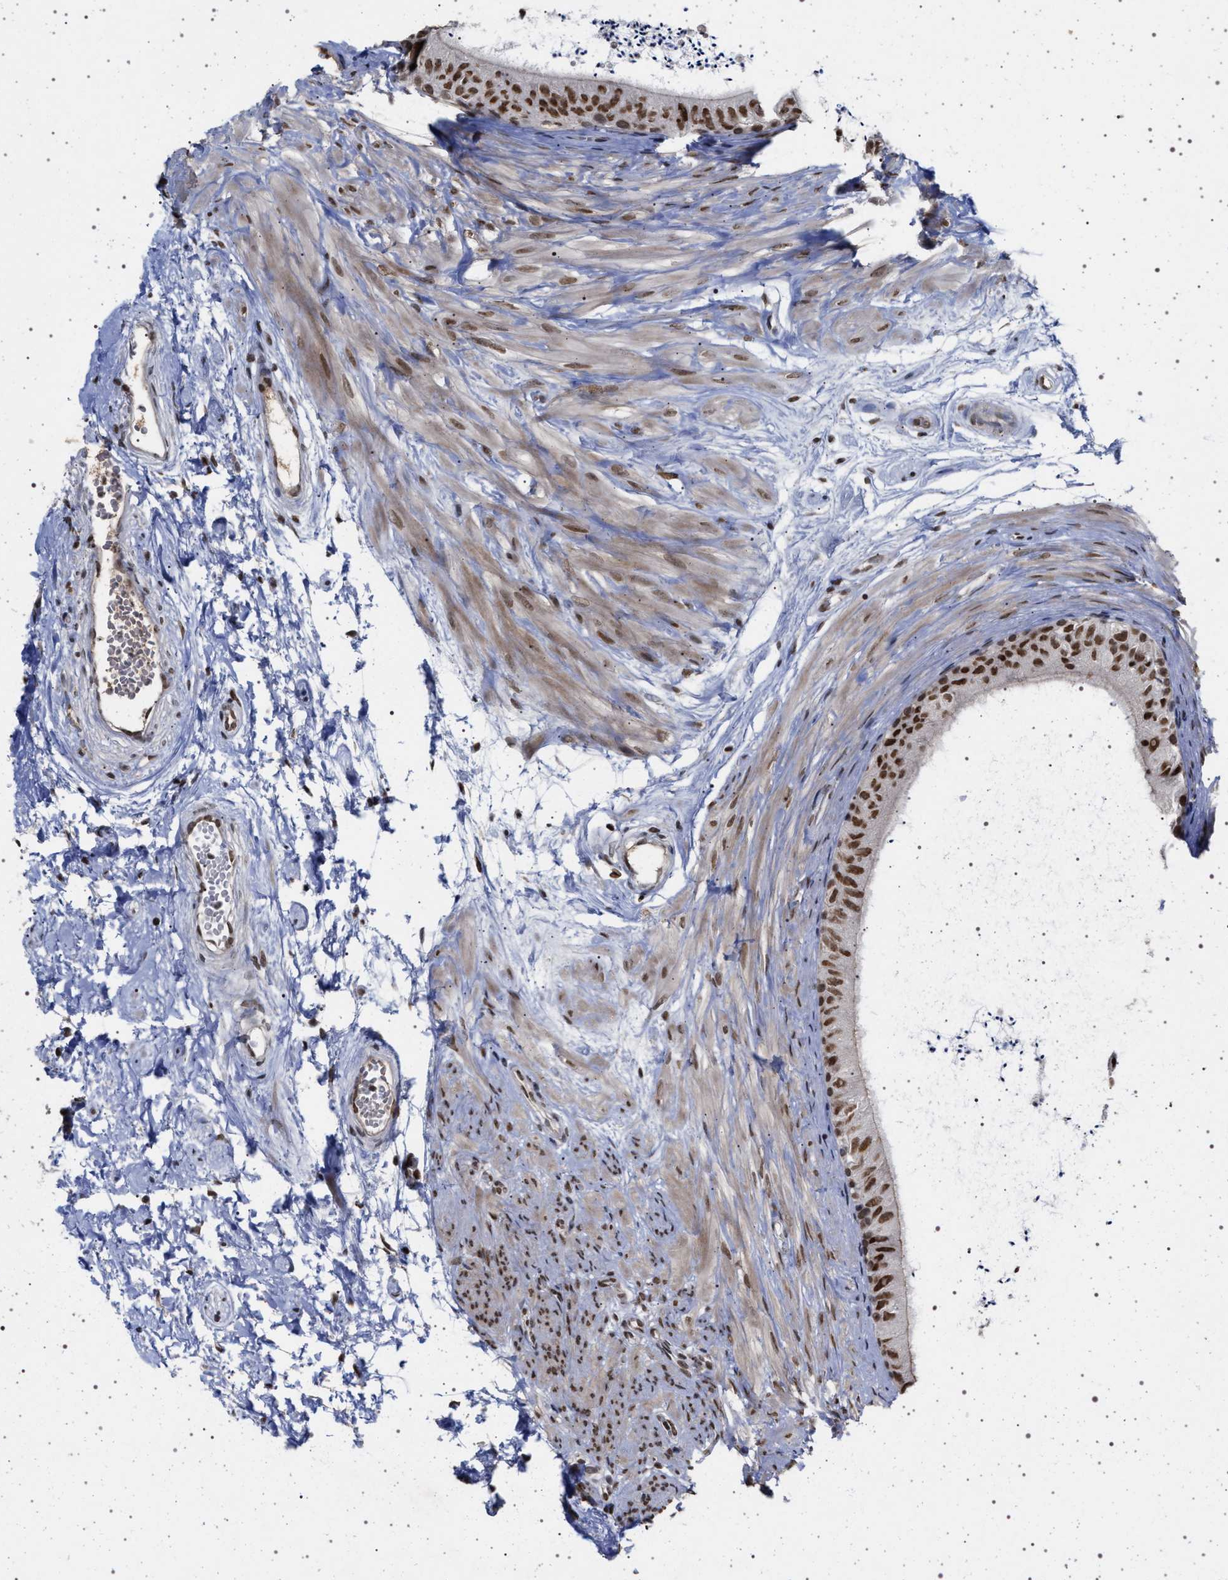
{"staining": {"intensity": "strong", "quantity": ">75%", "location": "nuclear"}, "tissue": "epididymis", "cell_type": "Glandular cells", "image_type": "normal", "snomed": [{"axis": "morphology", "description": "Normal tissue, NOS"}, {"axis": "topography", "description": "Epididymis"}], "caption": "Immunohistochemistry (IHC) of normal human epididymis reveals high levels of strong nuclear staining in about >75% of glandular cells. The staining was performed using DAB to visualize the protein expression in brown, while the nuclei were stained in blue with hematoxylin (Magnification: 20x).", "gene": "PHF12", "patient": {"sex": "male", "age": 56}}